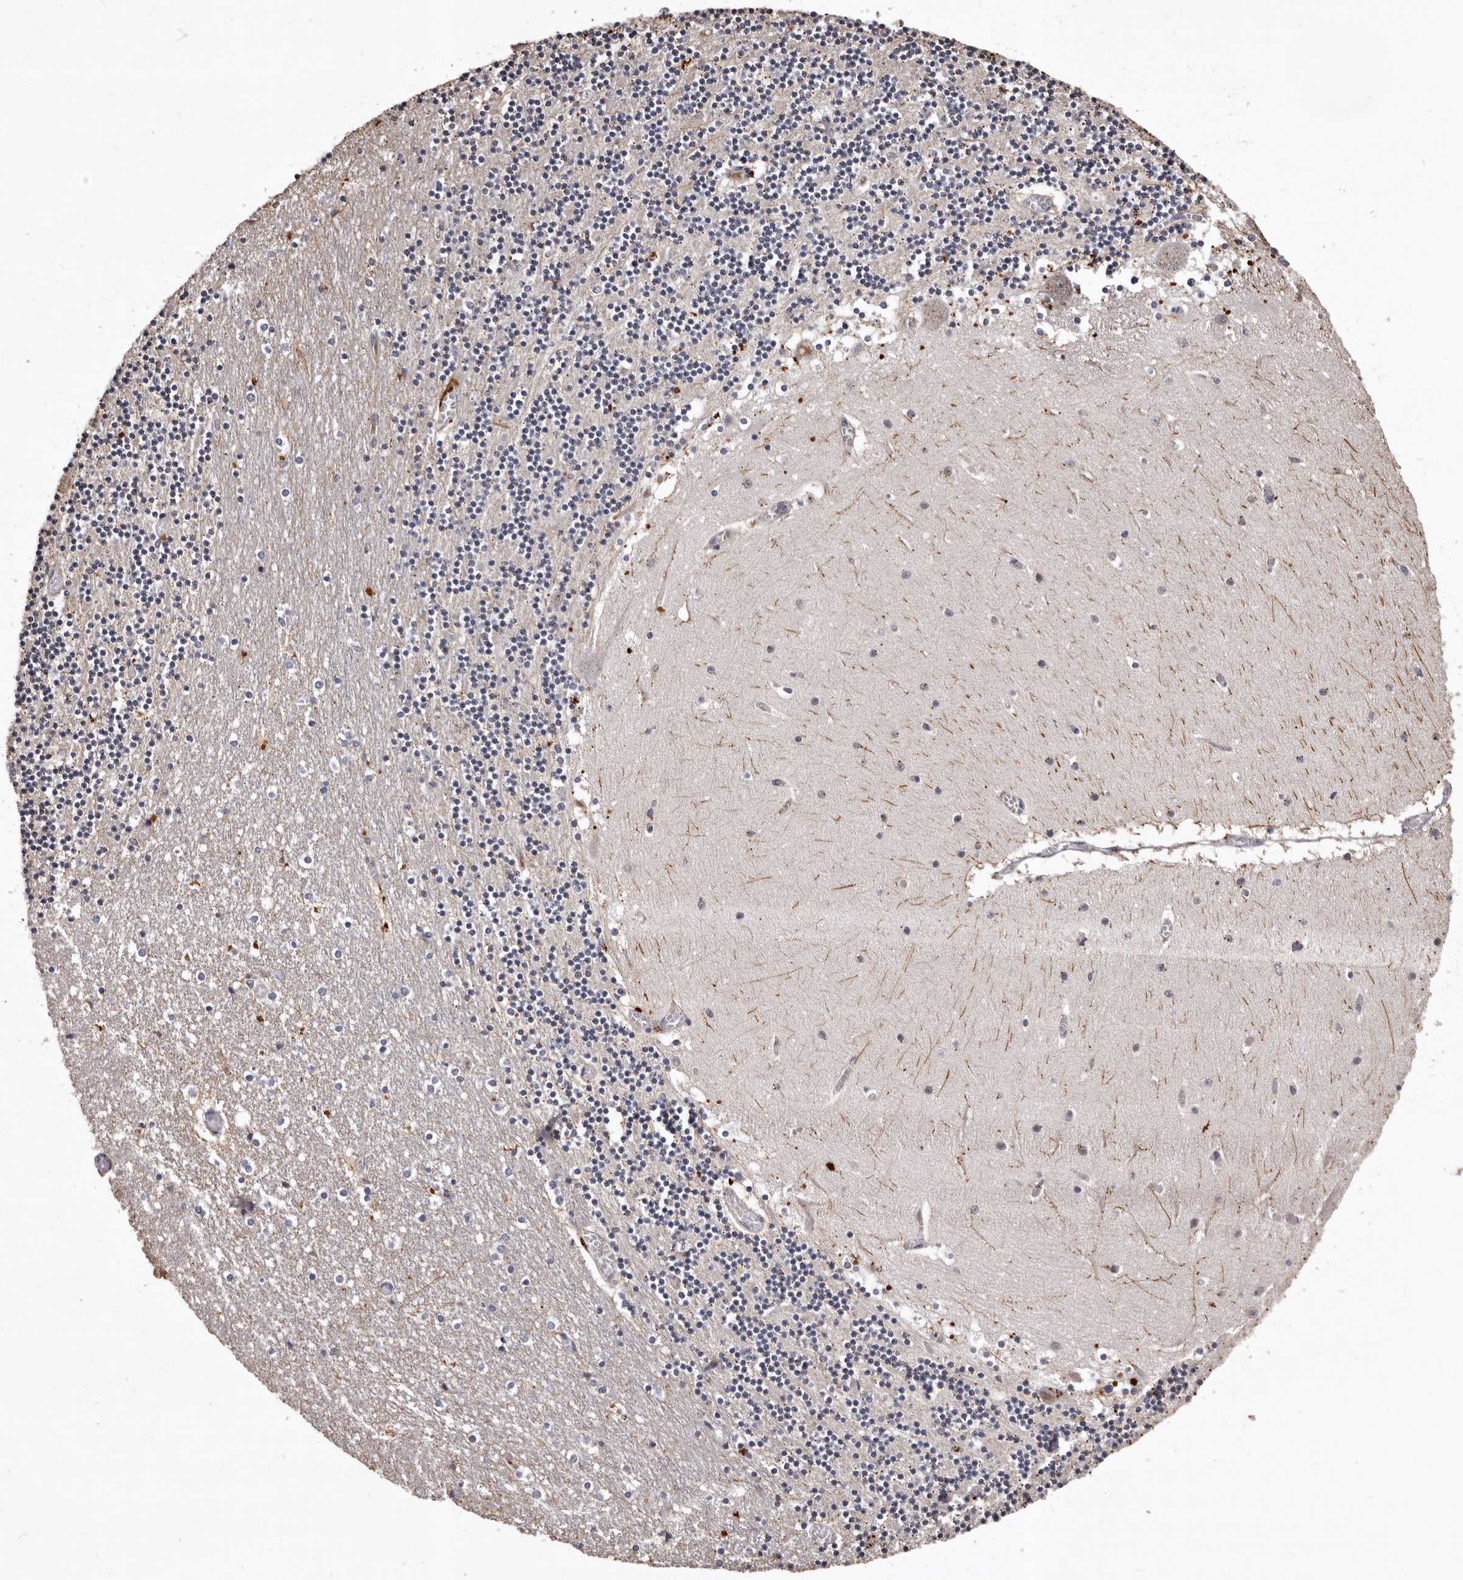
{"staining": {"intensity": "weak", "quantity": "25%-75%", "location": "cytoplasmic/membranous"}, "tissue": "cerebellum", "cell_type": "Cells in granular layer", "image_type": "normal", "snomed": [{"axis": "morphology", "description": "Normal tissue, NOS"}, {"axis": "topography", "description": "Cerebellum"}], "caption": "Normal cerebellum demonstrates weak cytoplasmic/membranous expression in approximately 25%-75% of cells in granular layer.", "gene": "SLC10A4", "patient": {"sex": "female", "age": 28}}